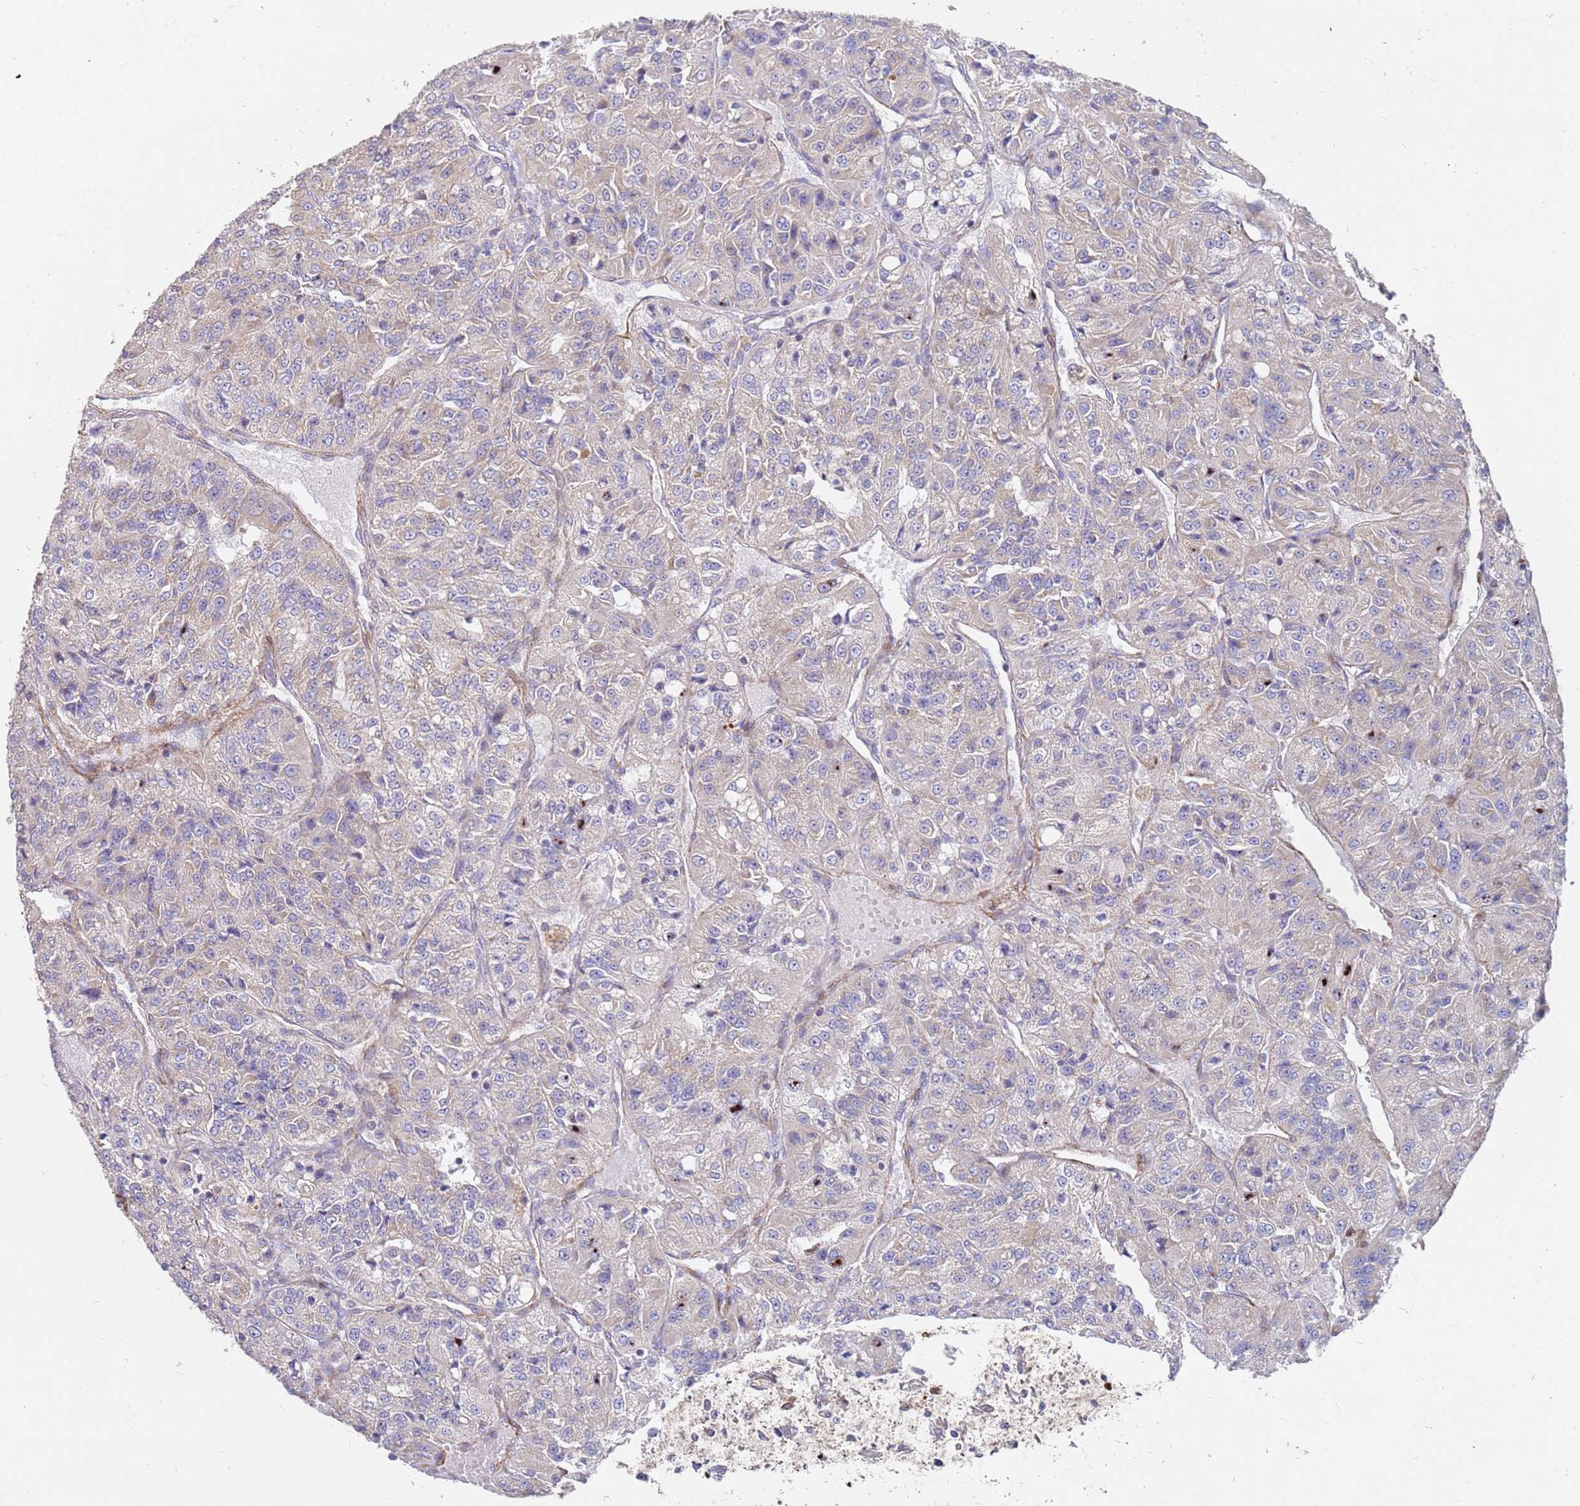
{"staining": {"intensity": "weak", "quantity": "<25%", "location": "cytoplasmic/membranous"}, "tissue": "renal cancer", "cell_type": "Tumor cells", "image_type": "cancer", "snomed": [{"axis": "morphology", "description": "Adenocarcinoma, NOS"}, {"axis": "topography", "description": "Kidney"}], "caption": "IHC image of renal cancer stained for a protein (brown), which shows no positivity in tumor cells.", "gene": "WDFY3", "patient": {"sex": "female", "age": 63}}